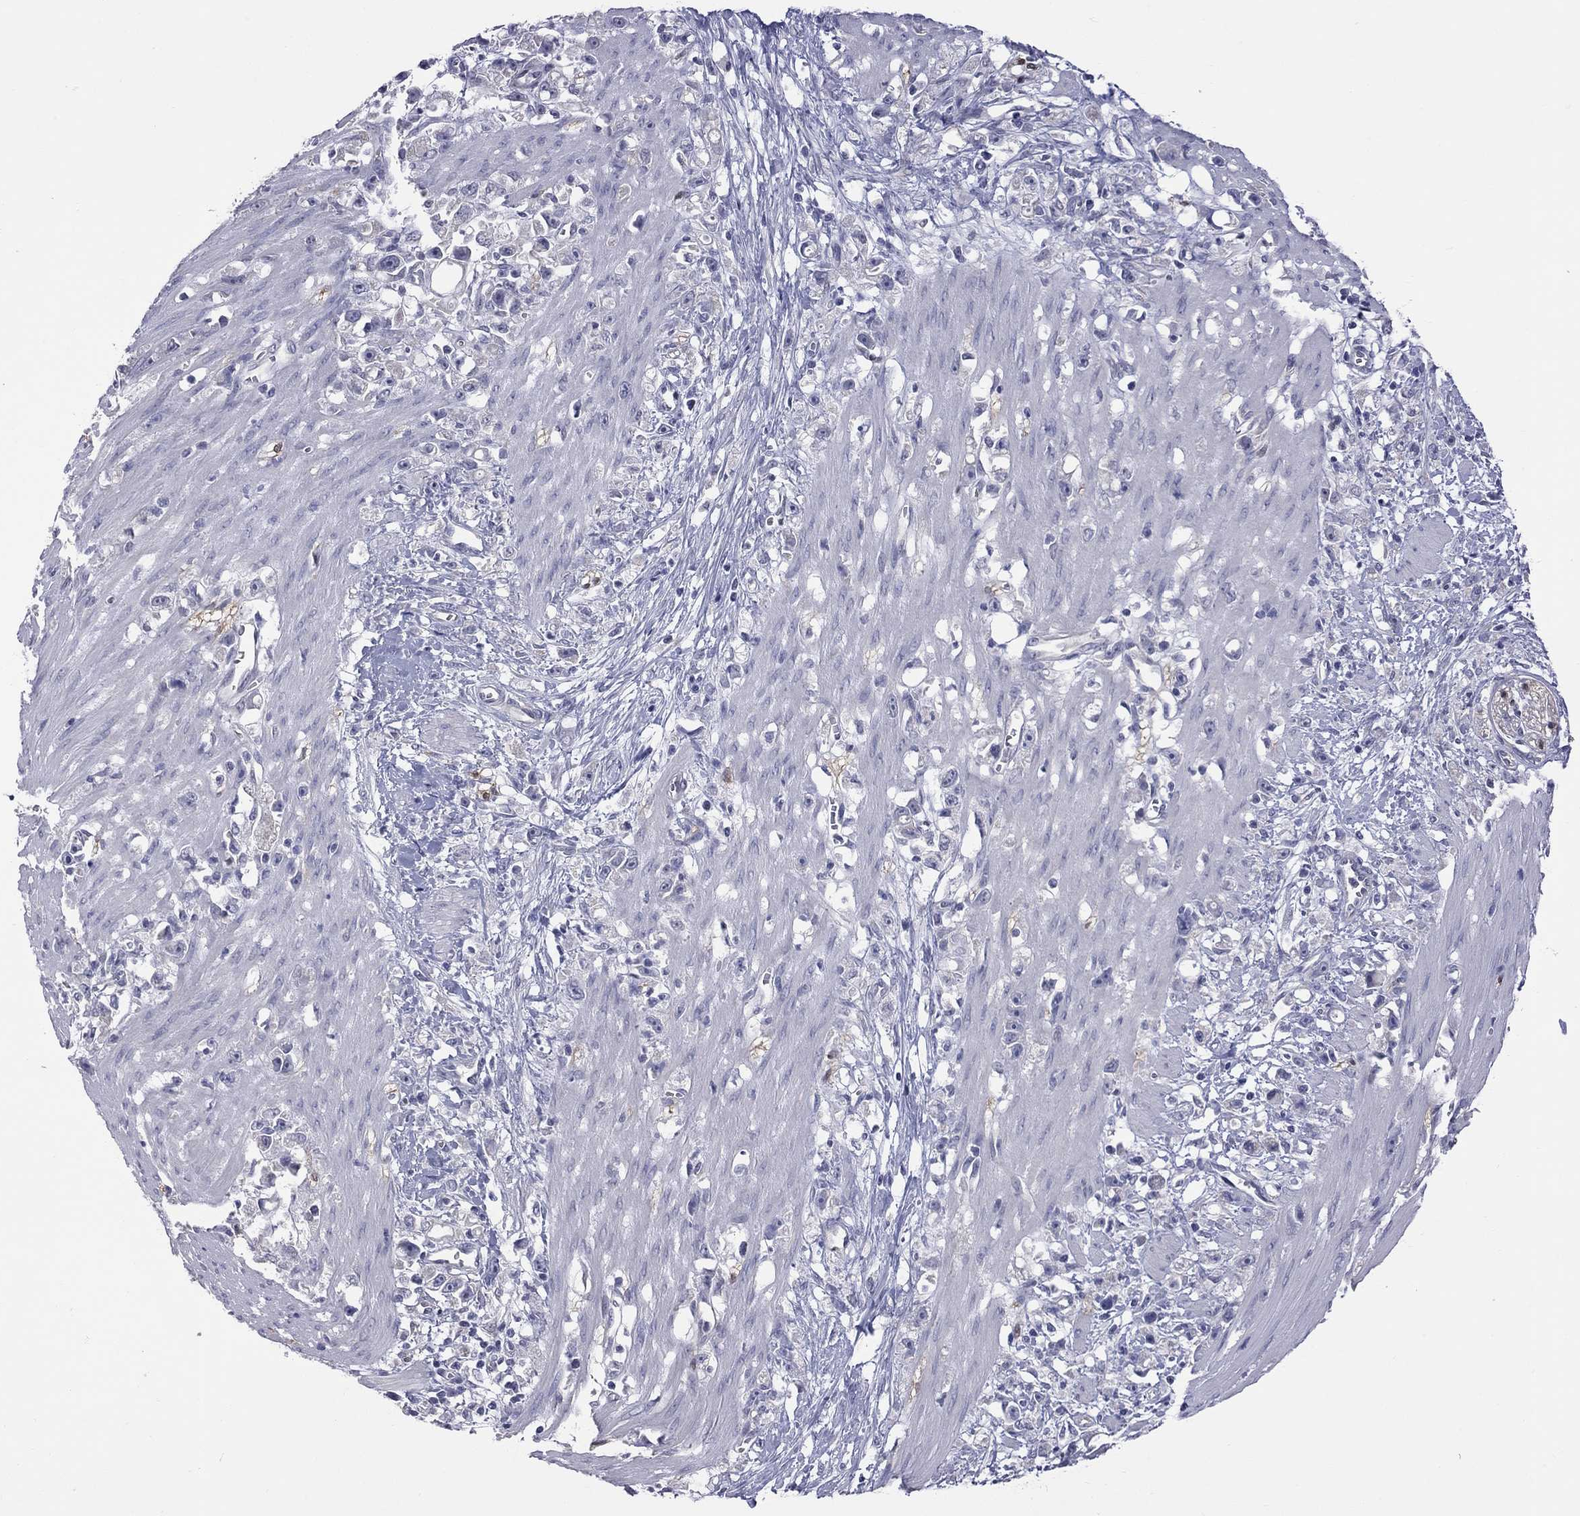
{"staining": {"intensity": "negative", "quantity": "none", "location": "none"}, "tissue": "stomach cancer", "cell_type": "Tumor cells", "image_type": "cancer", "snomed": [{"axis": "morphology", "description": "Adenocarcinoma, NOS"}, {"axis": "topography", "description": "Stomach"}], "caption": "This is a histopathology image of immunohistochemistry (IHC) staining of stomach cancer (adenocarcinoma), which shows no expression in tumor cells.", "gene": "HYLS1", "patient": {"sex": "female", "age": 59}}